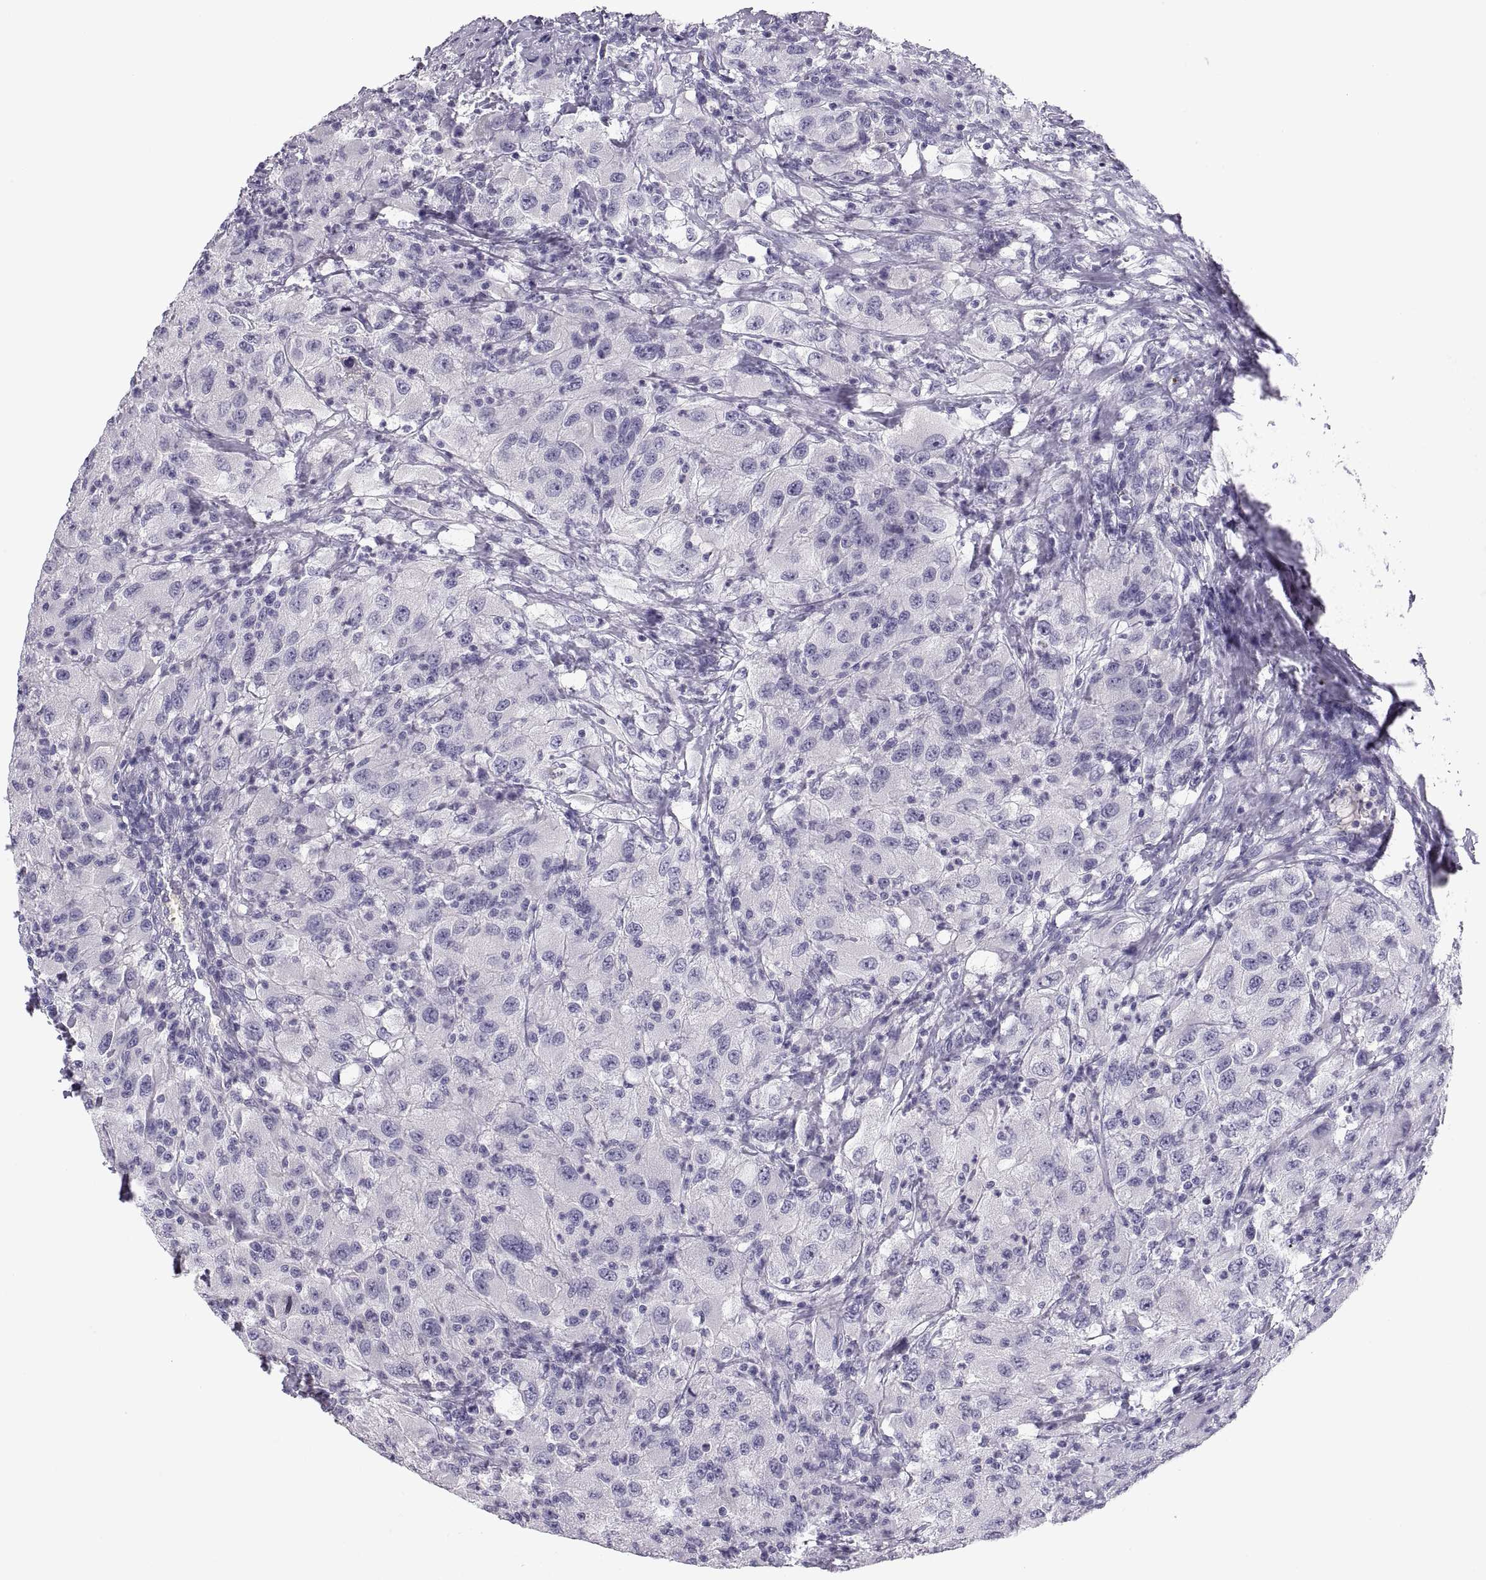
{"staining": {"intensity": "negative", "quantity": "none", "location": "none"}, "tissue": "renal cancer", "cell_type": "Tumor cells", "image_type": "cancer", "snomed": [{"axis": "morphology", "description": "Adenocarcinoma, NOS"}, {"axis": "topography", "description": "Kidney"}], "caption": "A high-resolution micrograph shows immunohistochemistry staining of adenocarcinoma (renal), which reveals no significant expression in tumor cells.", "gene": "MAGEB2", "patient": {"sex": "female", "age": 67}}